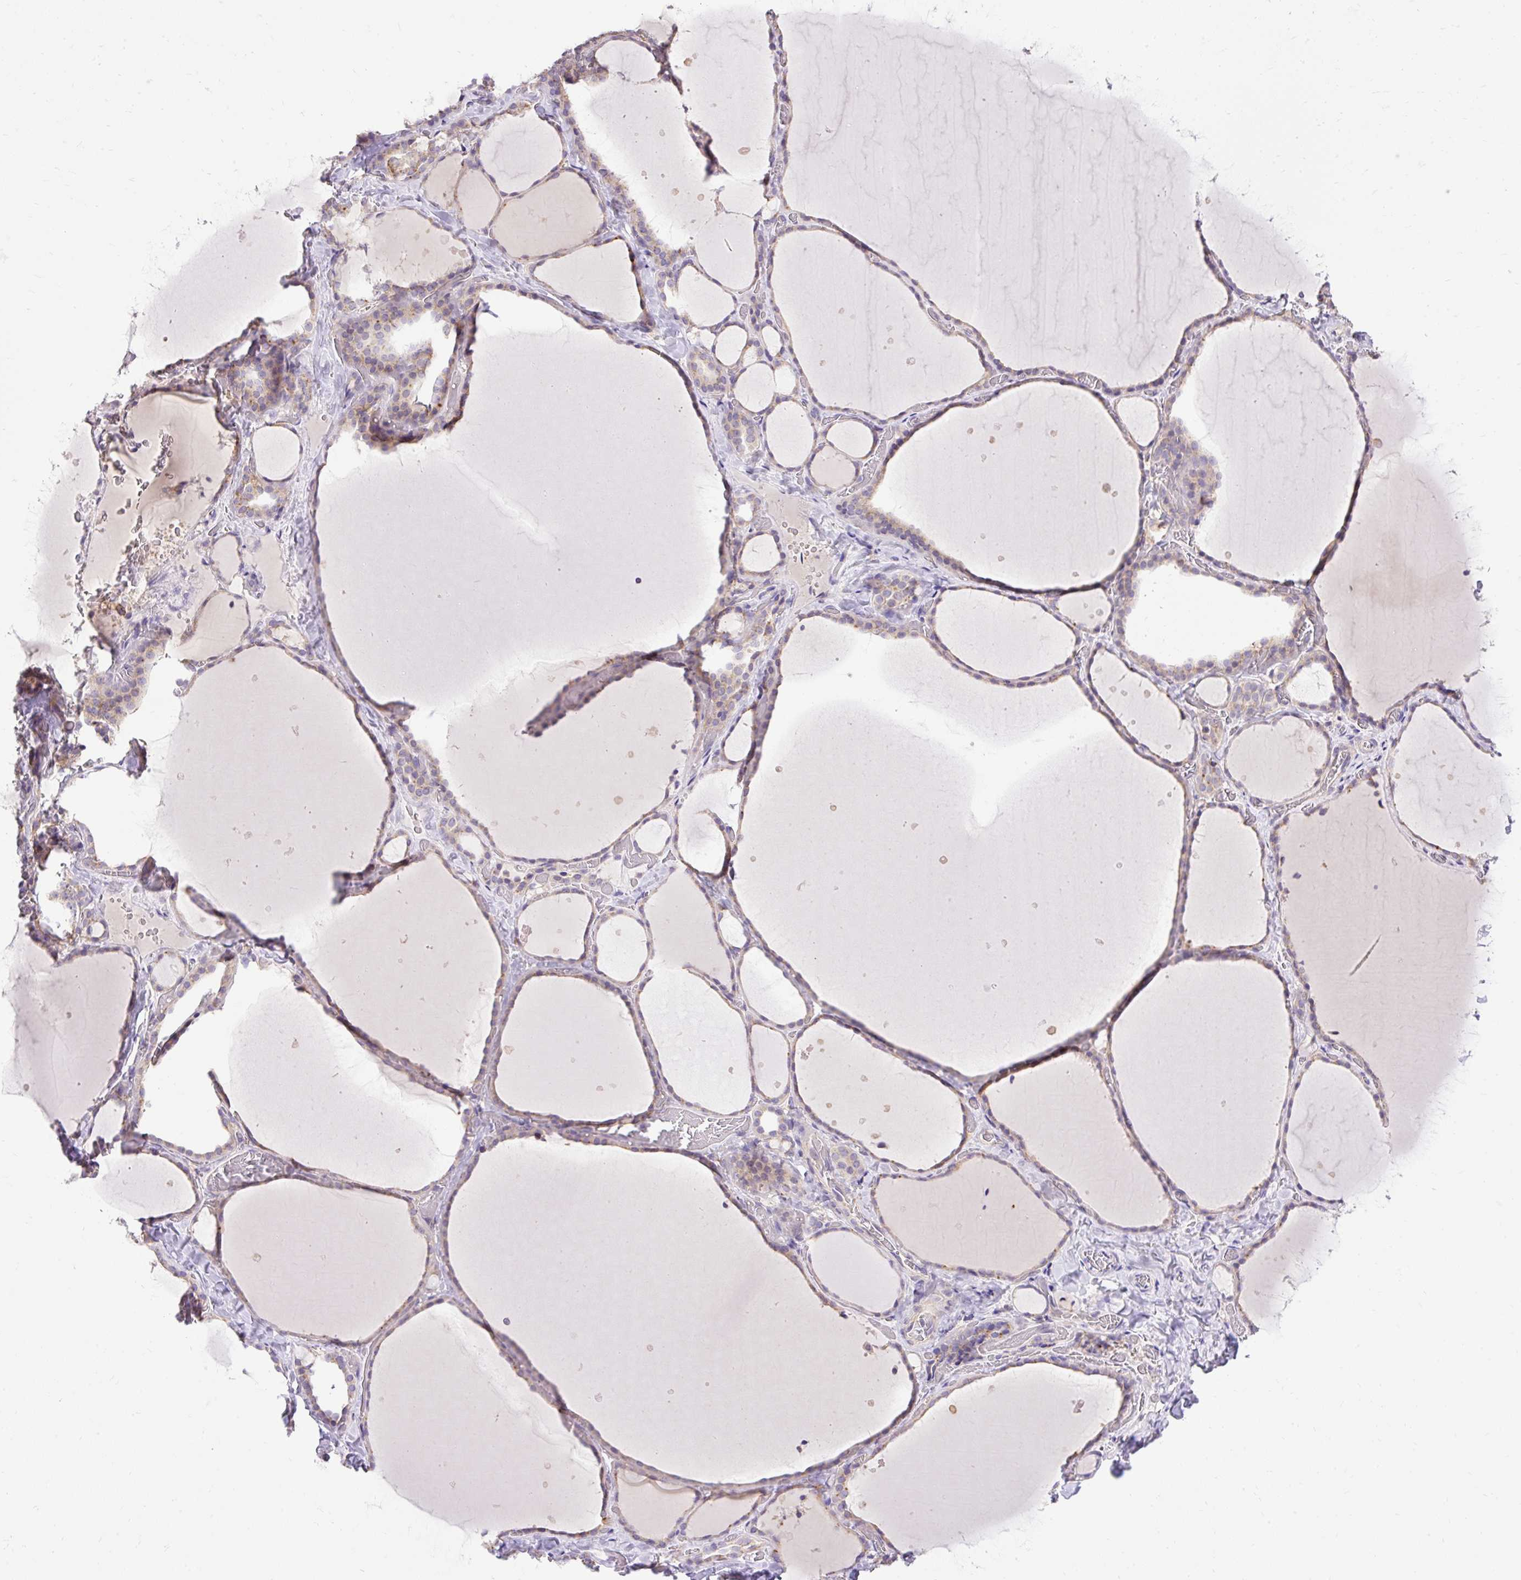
{"staining": {"intensity": "moderate", "quantity": "<25%", "location": "cytoplasmic/membranous"}, "tissue": "thyroid gland", "cell_type": "Glandular cells", "image_type": "normal", "snomed": [{"axis": "morphology", "description": "Normal tissue, NOS"}, {"axis": "topography", "description": "Thyroid gland"}], "caption": "Protein expression analysis of normal thyroid gland reveals moderate cytoplasmic/membranous expression in approximately <25% of glandular cells.", "gene": "HEXB", "patient": {"sex": "female", "age": 36}}